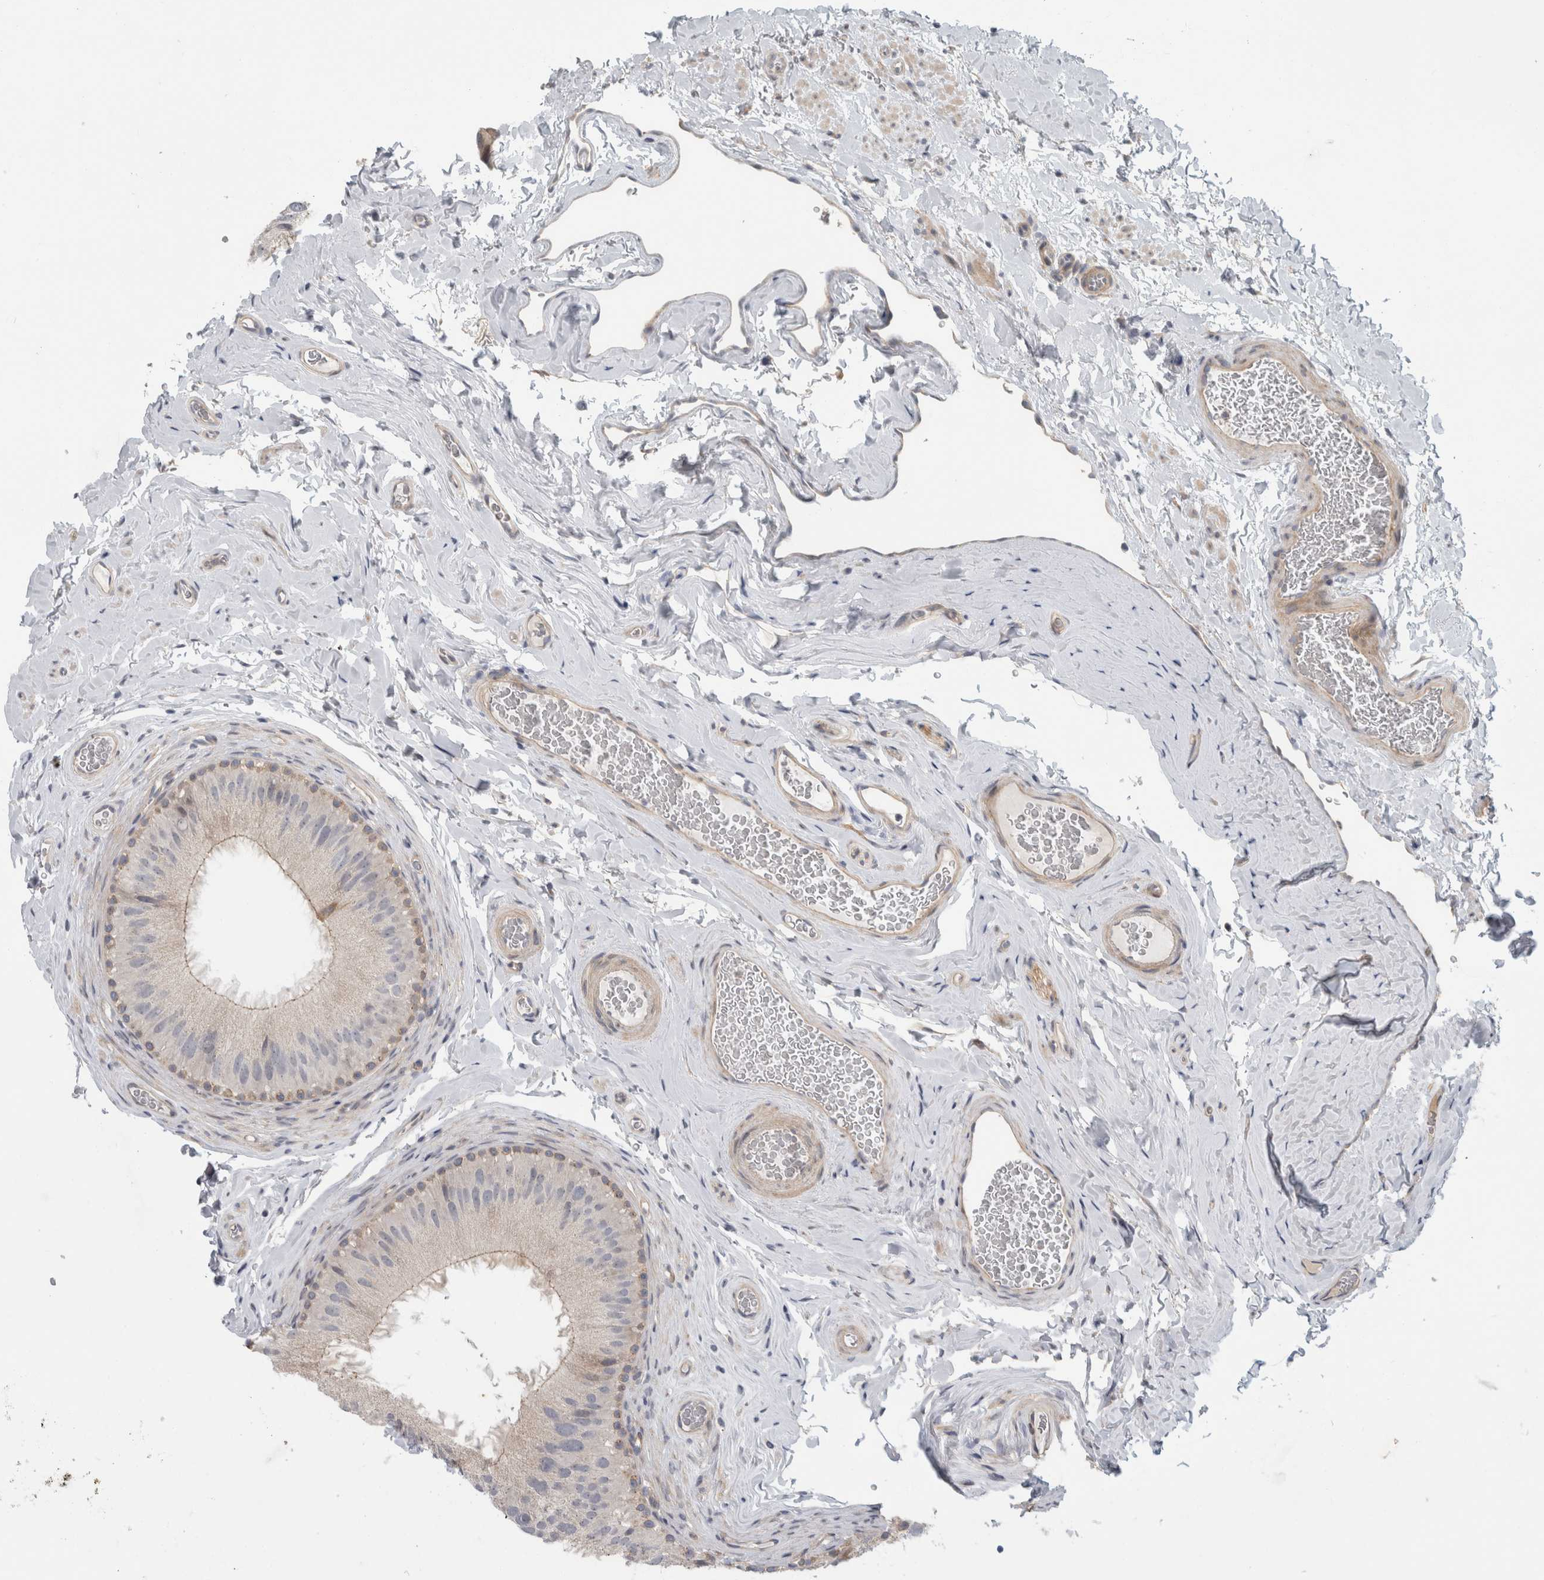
{"staining": {"intensity": "moderate", "quantity": "25%-75%", "location": "cytoplasmic/membranous"}, "tissue": "epididymis", "cell_type": "Glandular cells", "image_type": "normal", "snomed": [{"axis": "morphology", "description": "Normal tissue, NOS"}, {"axis": "topography", "description": "Vascular tissue"}, {"axis": "topography", "description": "Epididymis"}], "caption": "DAB immunohistochemical staining of unremarkable human epididymis shows moderate cytoplasmic/membranous protein staining in about 25%-75% of glandular cells. (DAB IHC with brightfield microscopy, high magnification).", "gene": "ZNF804B", "patient": {"sex": "male", "age": 49}}